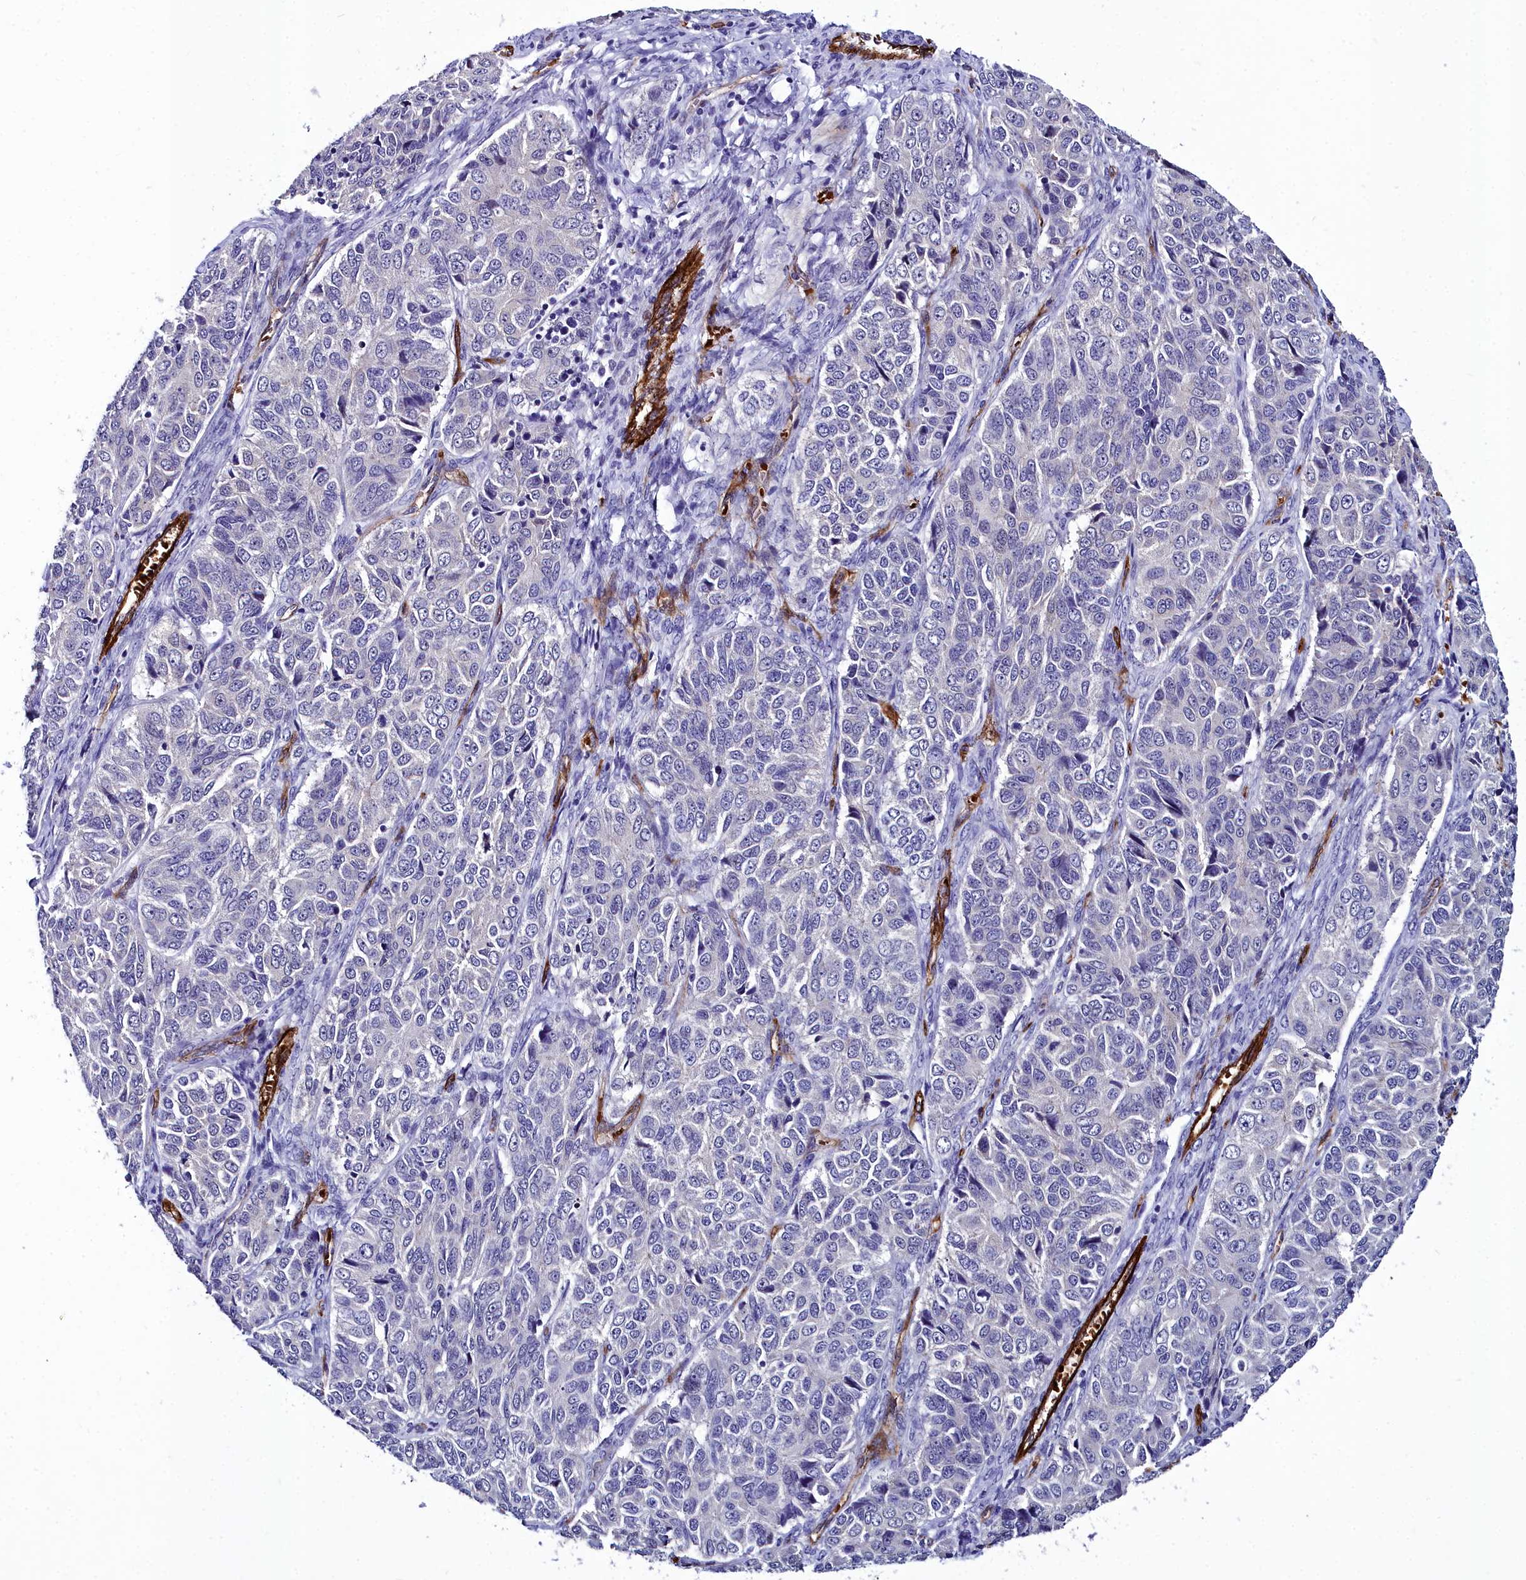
{"staining": {"intensity": "negative", "quantity": "none", "location": "none"}, "tissue": "ovarian cancer", "cell_type": "Tumor cells", "image_type": "cancer", "snomed": [{"axis": "morphology", "description": "Carcinoma, endometroid"}, {"axis": "topography", "description": "Ovary"}], "caption": "IHC image of human ovarian cancer stained for a protein (brown), which exhibits no expression in tumor cells. (DAB immunohistochemistry (IHC) with hematoxylin counter stain).", "gene": "CYP4F11", "patient": {"sex": "female", "age": 51}}